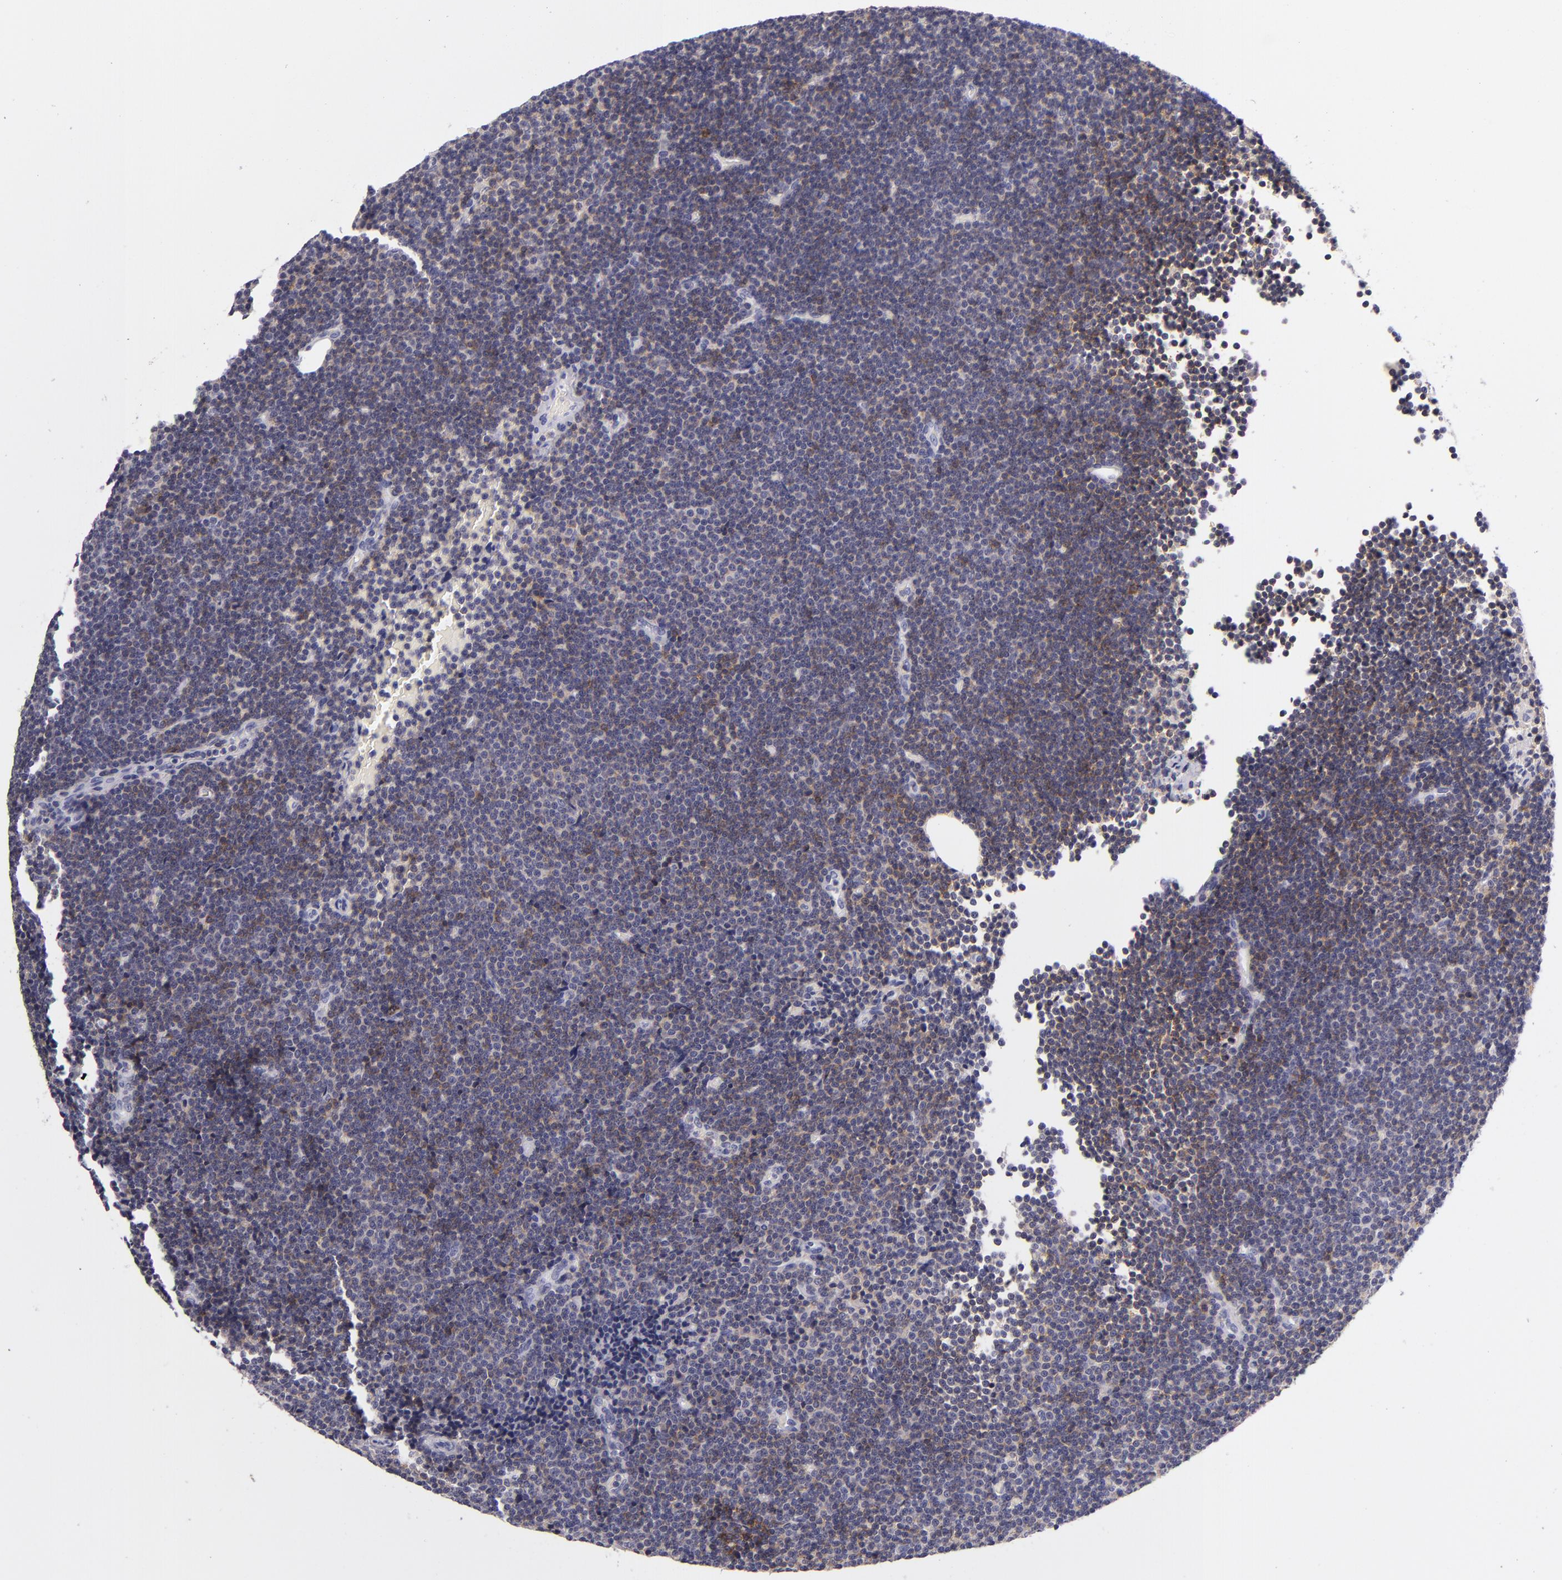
{"staining": {"intensity": "weak", "quantity": "25%-75%", "location": "cytoplasmic/membranous"}, "tissue": "lymphoma", "cell_type": "Tumor cells", "image_type": "cancer", "snomed": [{"axis": "morphology", "description": "Malignant lymphoma, non-Hodgkin's type, Low grade"}, {"axis": "topography", "description": "Lymph node"}], "caption": "Weak cytoplasmic/membranous expression is seen in about 25%-75% of tumor cells in malignant lymphoma, non-Hodgkin's type (low-grade).", "gene": "CD48", "patient": {"sex": "female", "age": 73}}